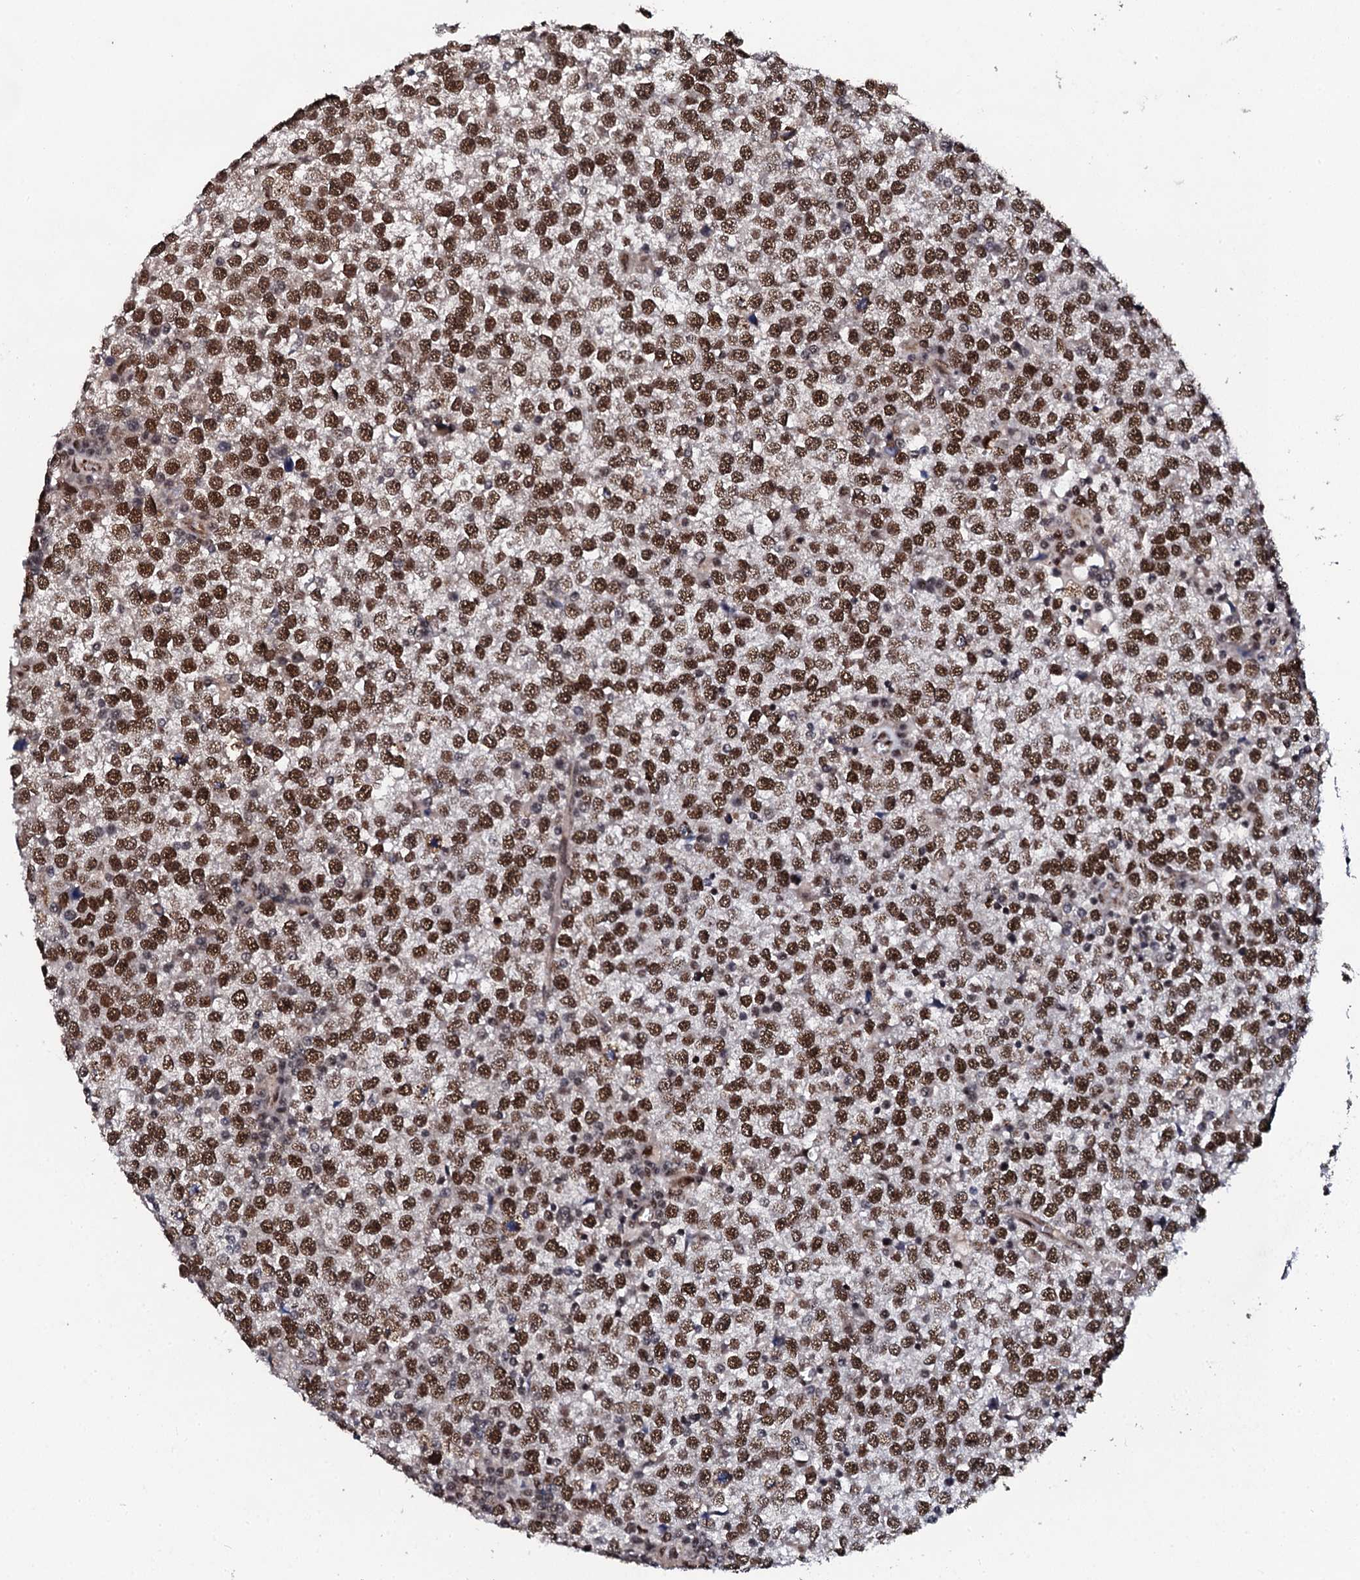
{"staining": {"intensity": "strong", "quantity": ">75%", "location": "nuclear"}, "tissue": "testis cancer", "cell_type": "Tumor cells", "image_type": "cancer", "snomed": [{"axis": "morphology", "description": "Seminoma, NOS"}, {"axis": "topography", "description": "Testis"}], "caption": "A high-resolution photomicrograph shows immunohistochemistry staining of testis cancer (seminoma), which exhibits strong nuclear expression in about >75% of tumor cells. The staining was performed using DAB (3,3'-diaminobenzidine), with brown indicating positive protein expression. Nuclei are stained blue with hematoxylin.", "gene": "CSTF3", "patient": {"sex": "male", "age": 65}}